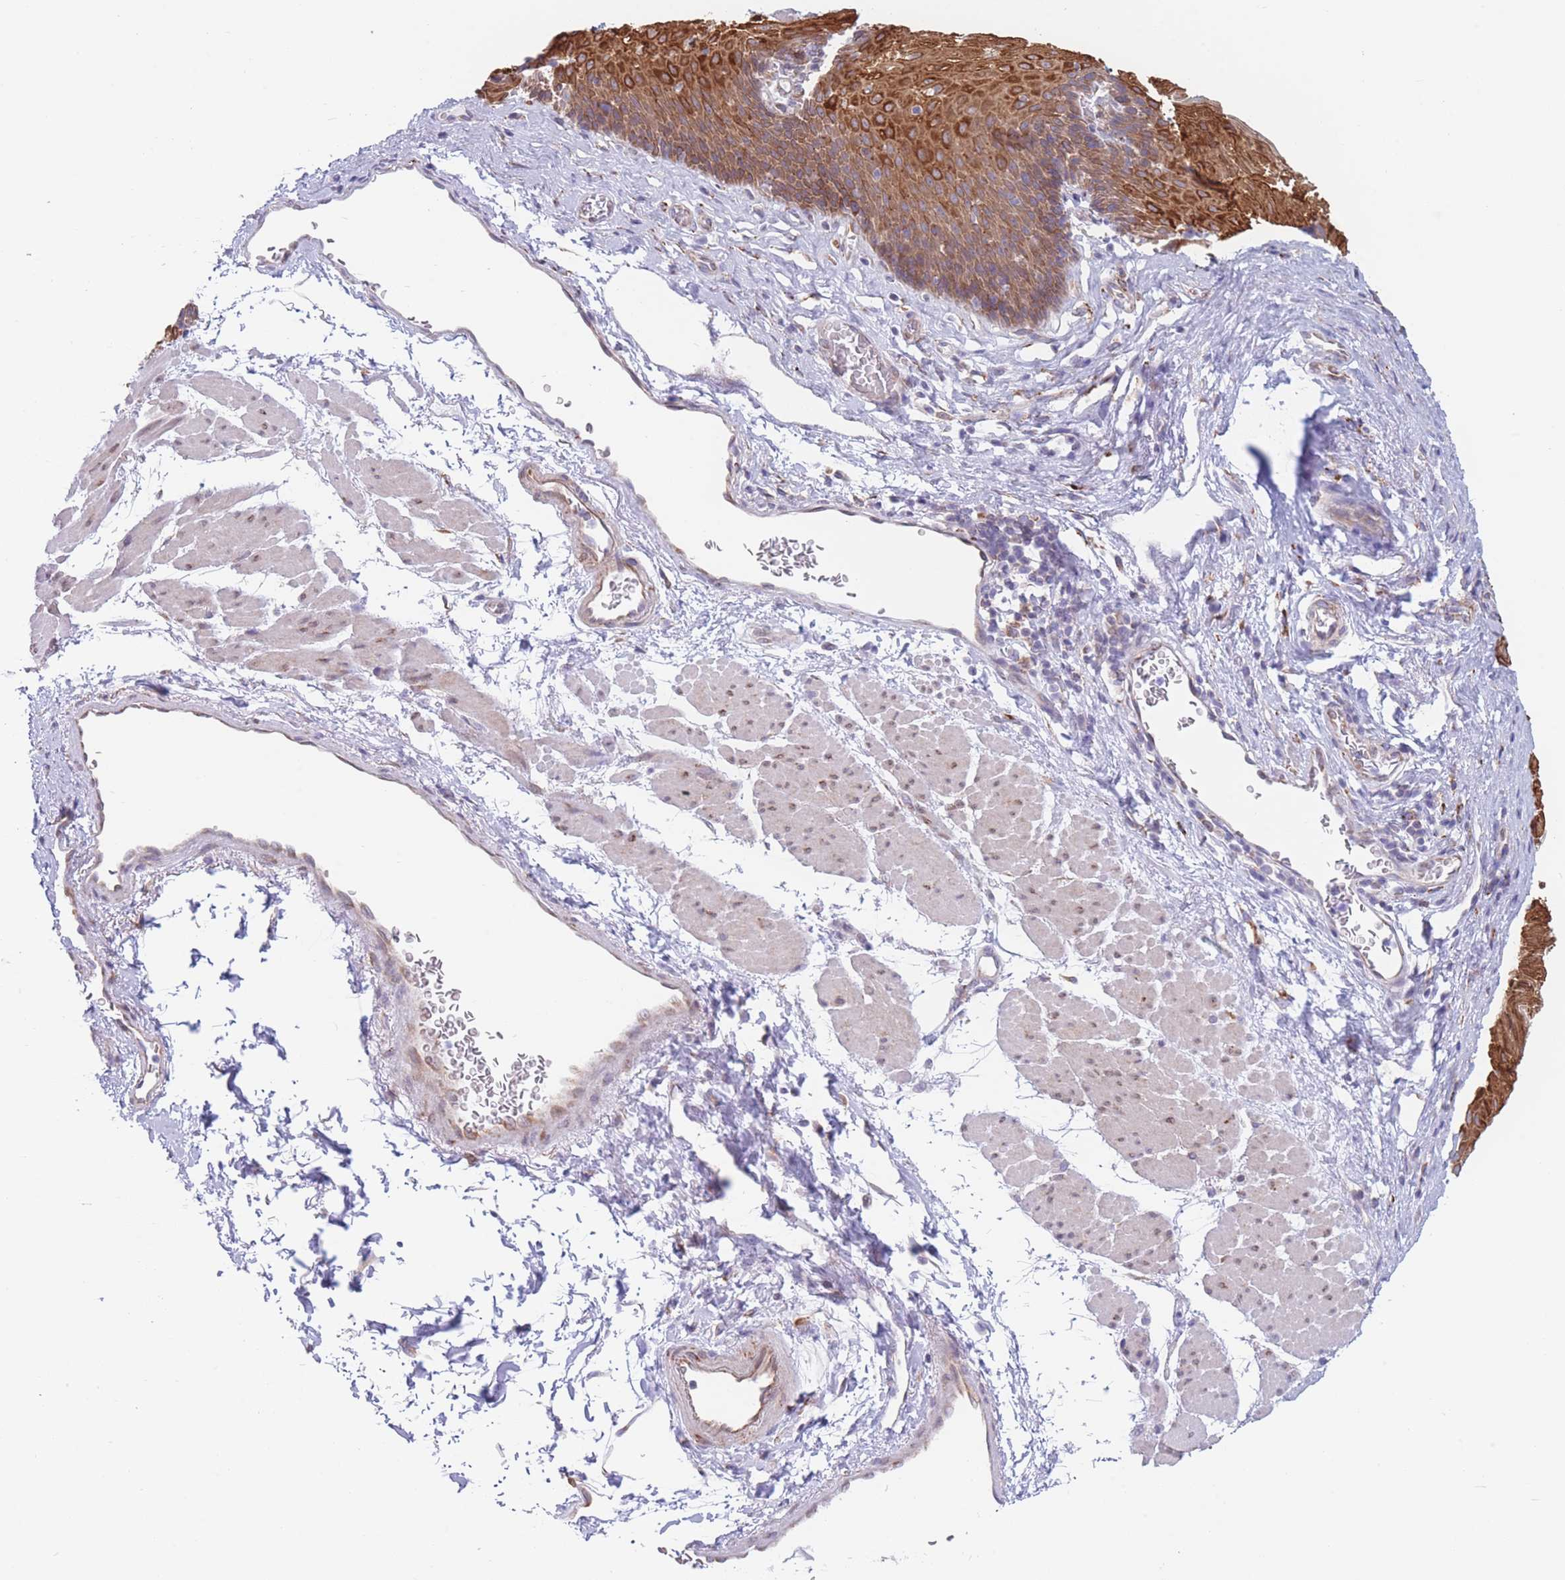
{"staining": {"intensity": "strong", "quantity": "25%-75%", "location": "cytoplasmic/membranous"}, "tissue": "esophagus", "cell_type": "Squamous epithelial cells", "image_type": "normal", "snomed": [{"axis": "morphology", "description": "Normal tissue, NOS"}, {"axis": "topography", "description": "Esophagus"}], "caption": "Esophagus stained for a protein (brown) displays strong cytoplasmic/membranous positive staining in about 25%-75% of squamous epithelial cells.", "gene": "AK9", "patient": {"sex": "female", "age": 66}}